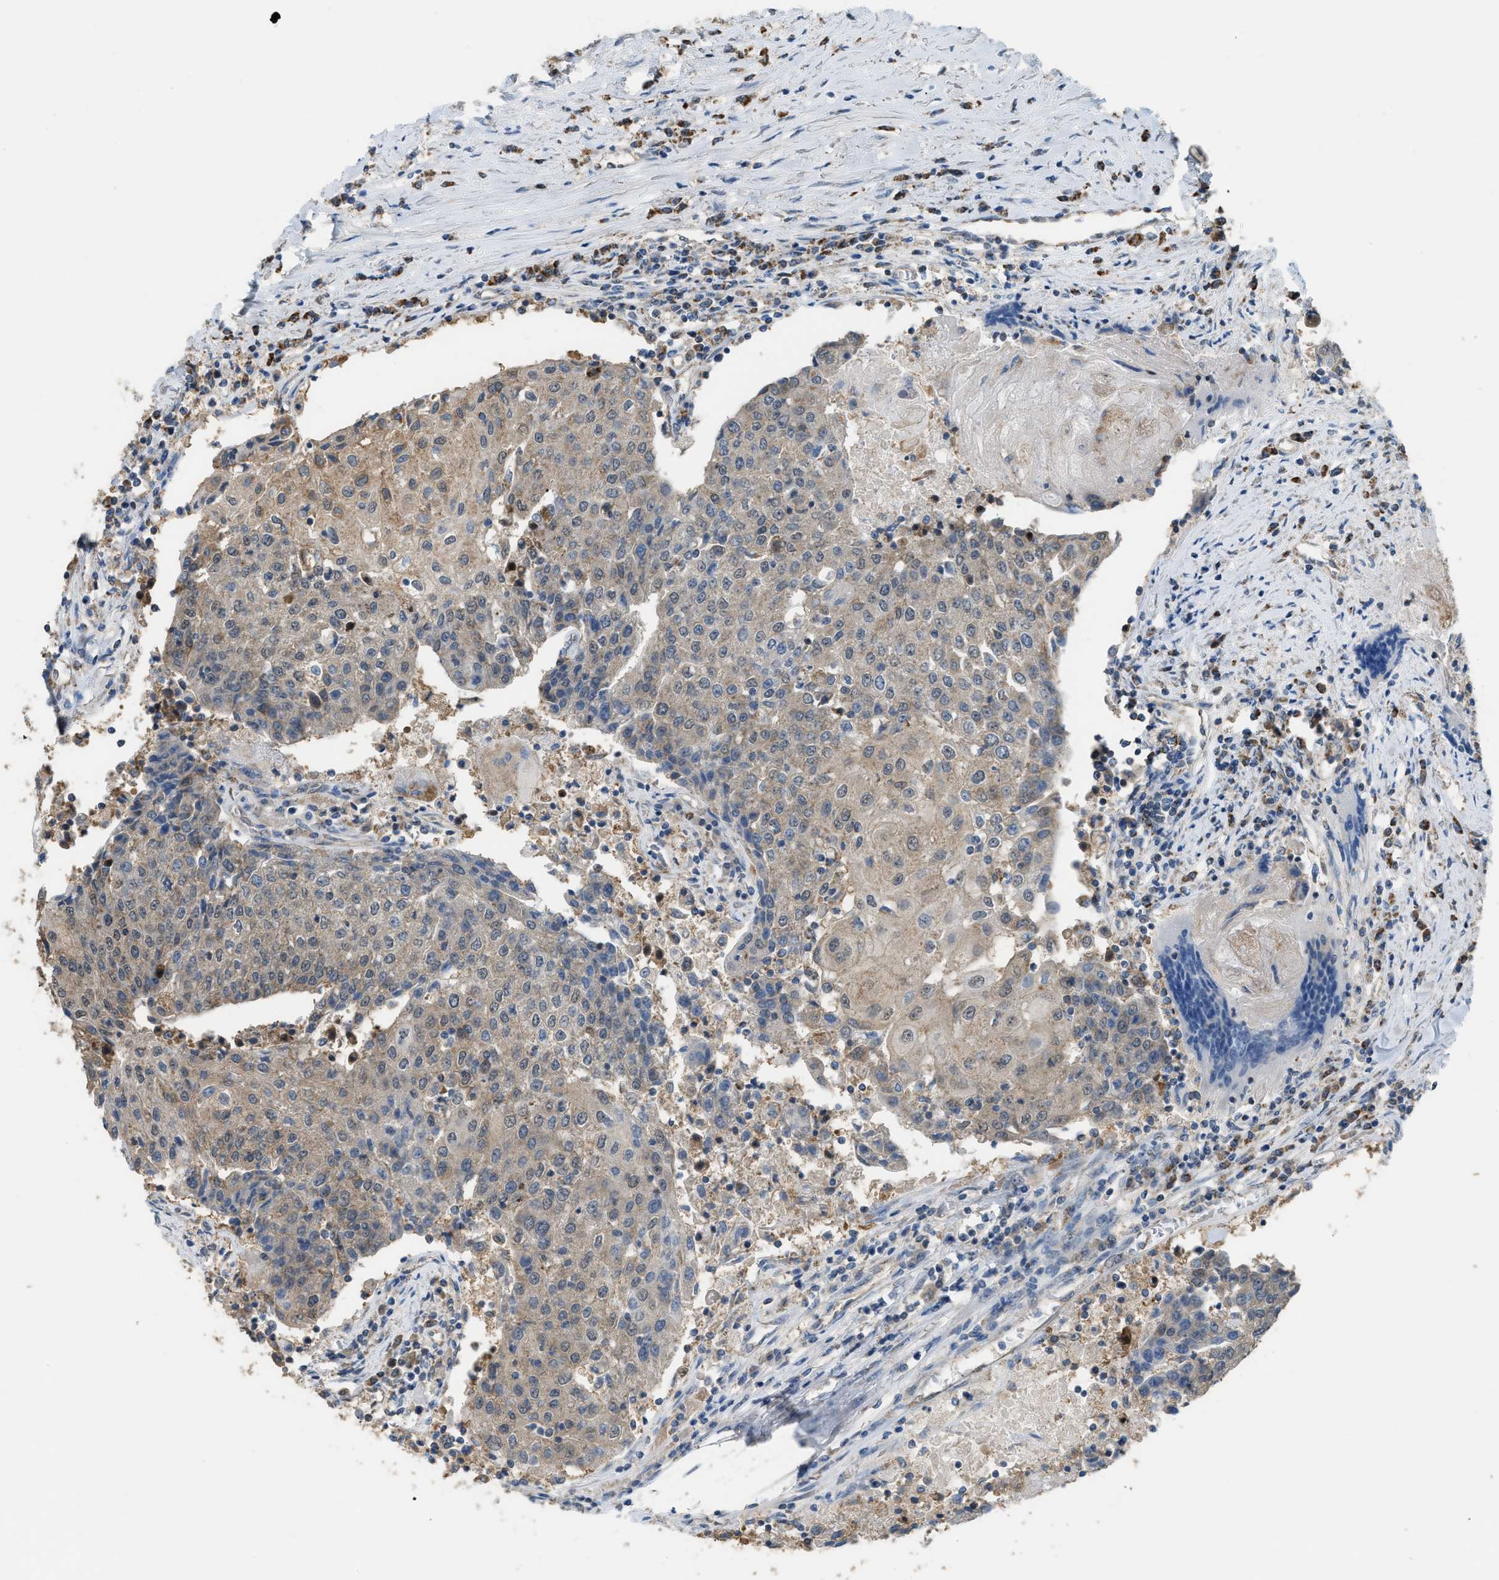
{"staining": {"intensity": "weak", "quantity": "<25%", "location": "cytoplasmic/membranous"}, "tissue": "urothelial cancer", "cell_type": "Tumor cells", "image_type": "cancer", "snomed": [{"axis": "morphology", "description": "Urothelial carcinoma, High grade"}, {"axis": "topography", "description": "Urinary bladder"}], "caption": "Urothelial carcinoma (high-grade) was stained to show a protein in brown. There is no significant staining in tumor cells.", "gene": "ETFB", "patient": {"sex": "female", "age": 85}}